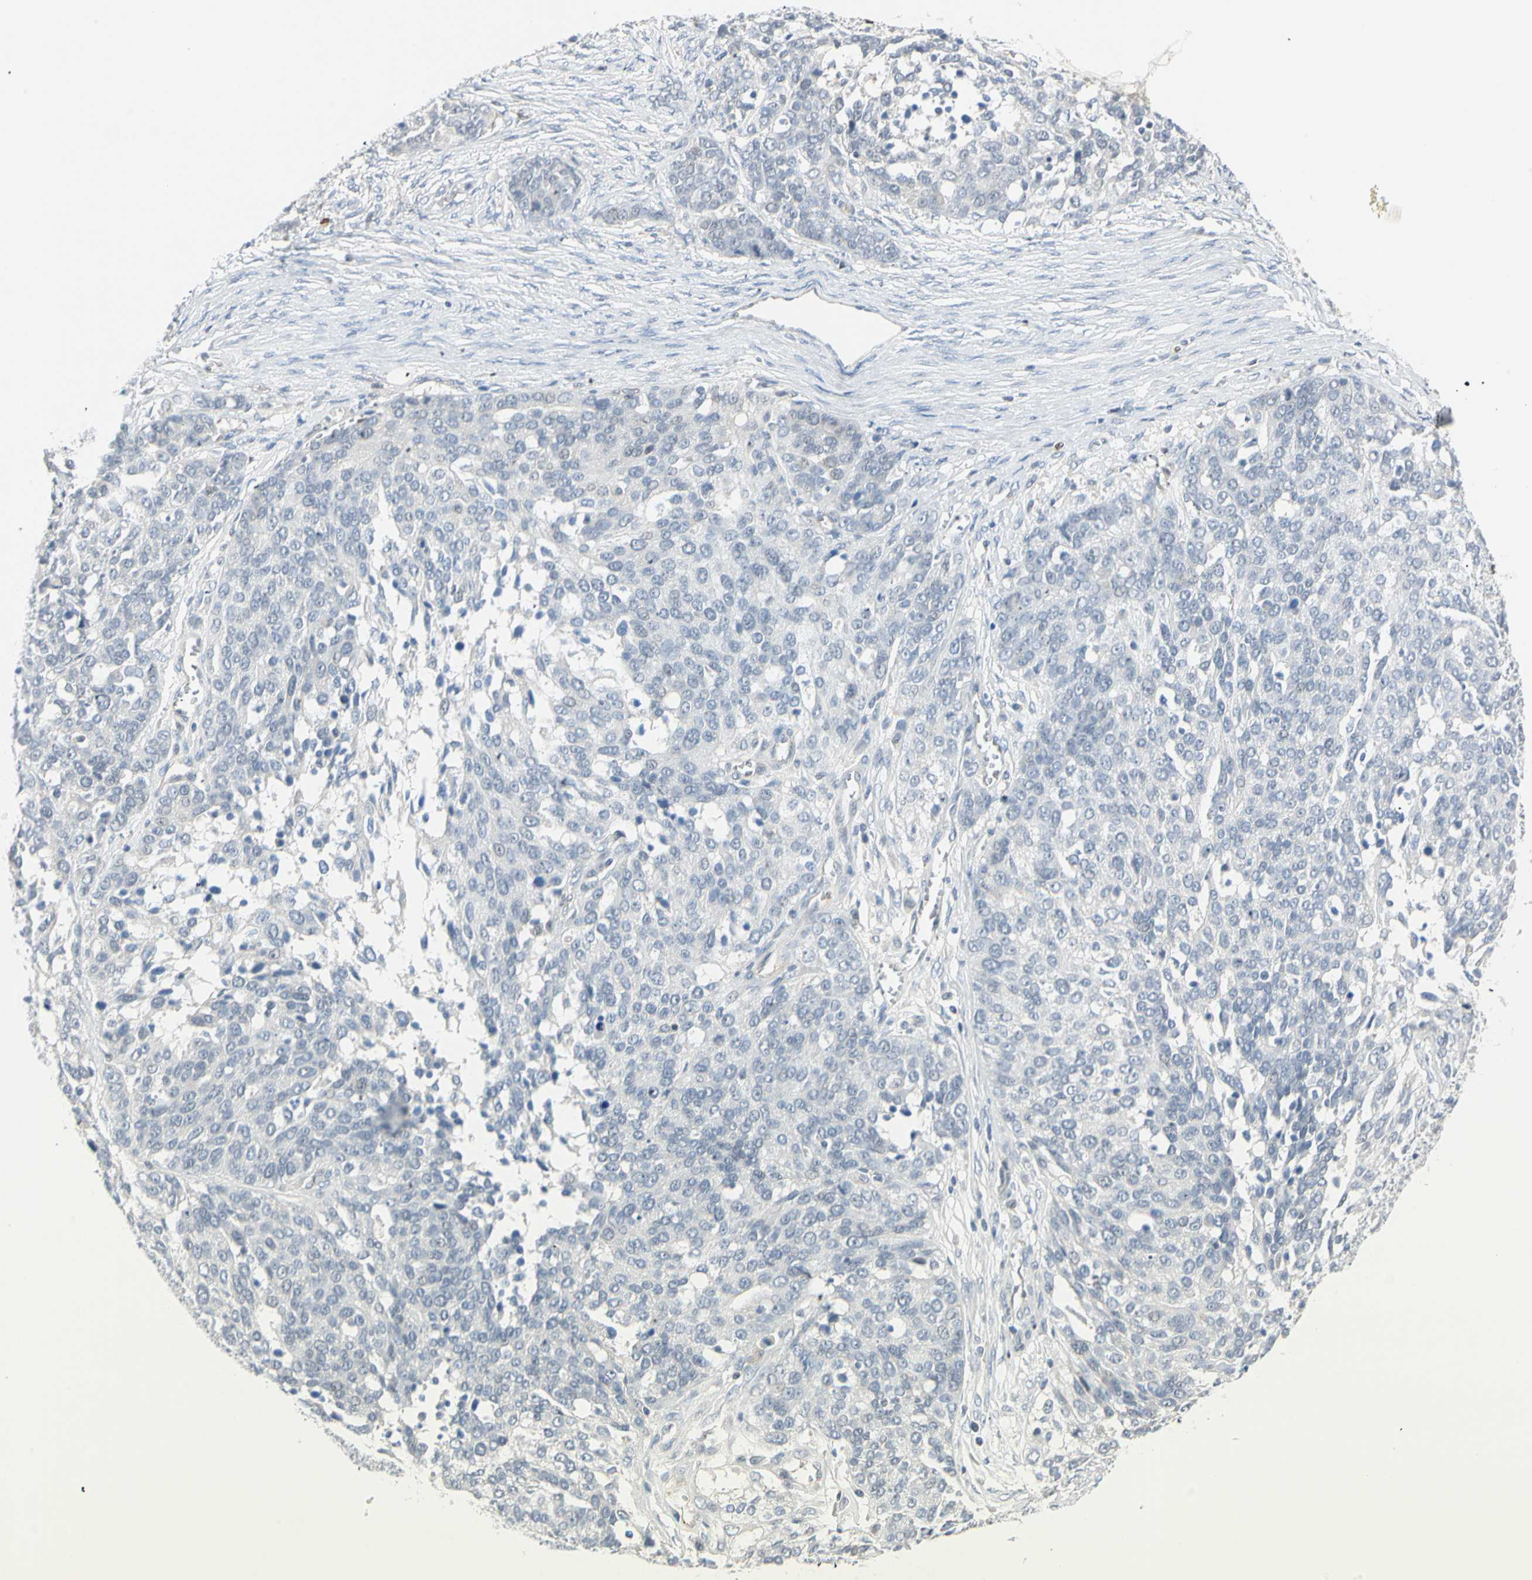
{"staining": {"intensity": "negative", "quantity": "none", "location": "none"}, "tissue": "ovarian cancer", "cell_type": "Tumor cells", "image_type": "cancer", "snomed": [{"axis": "morphology", "description": "Cystadenocarcinoma, serous, NOS"}, {"axis": "topography", "description": "Ovary"}], "caption": "Histopathology image shows no significant protein positivity in tumor cells of ovarian cancer. (Stains: DAB immunohistochemistry (IHC) with hematoxylin counter stain, Microscopy: brightfield microscopy at high magnification).", "gene": "MLLT10", "patient": {"sex": "female", "age": 44}}